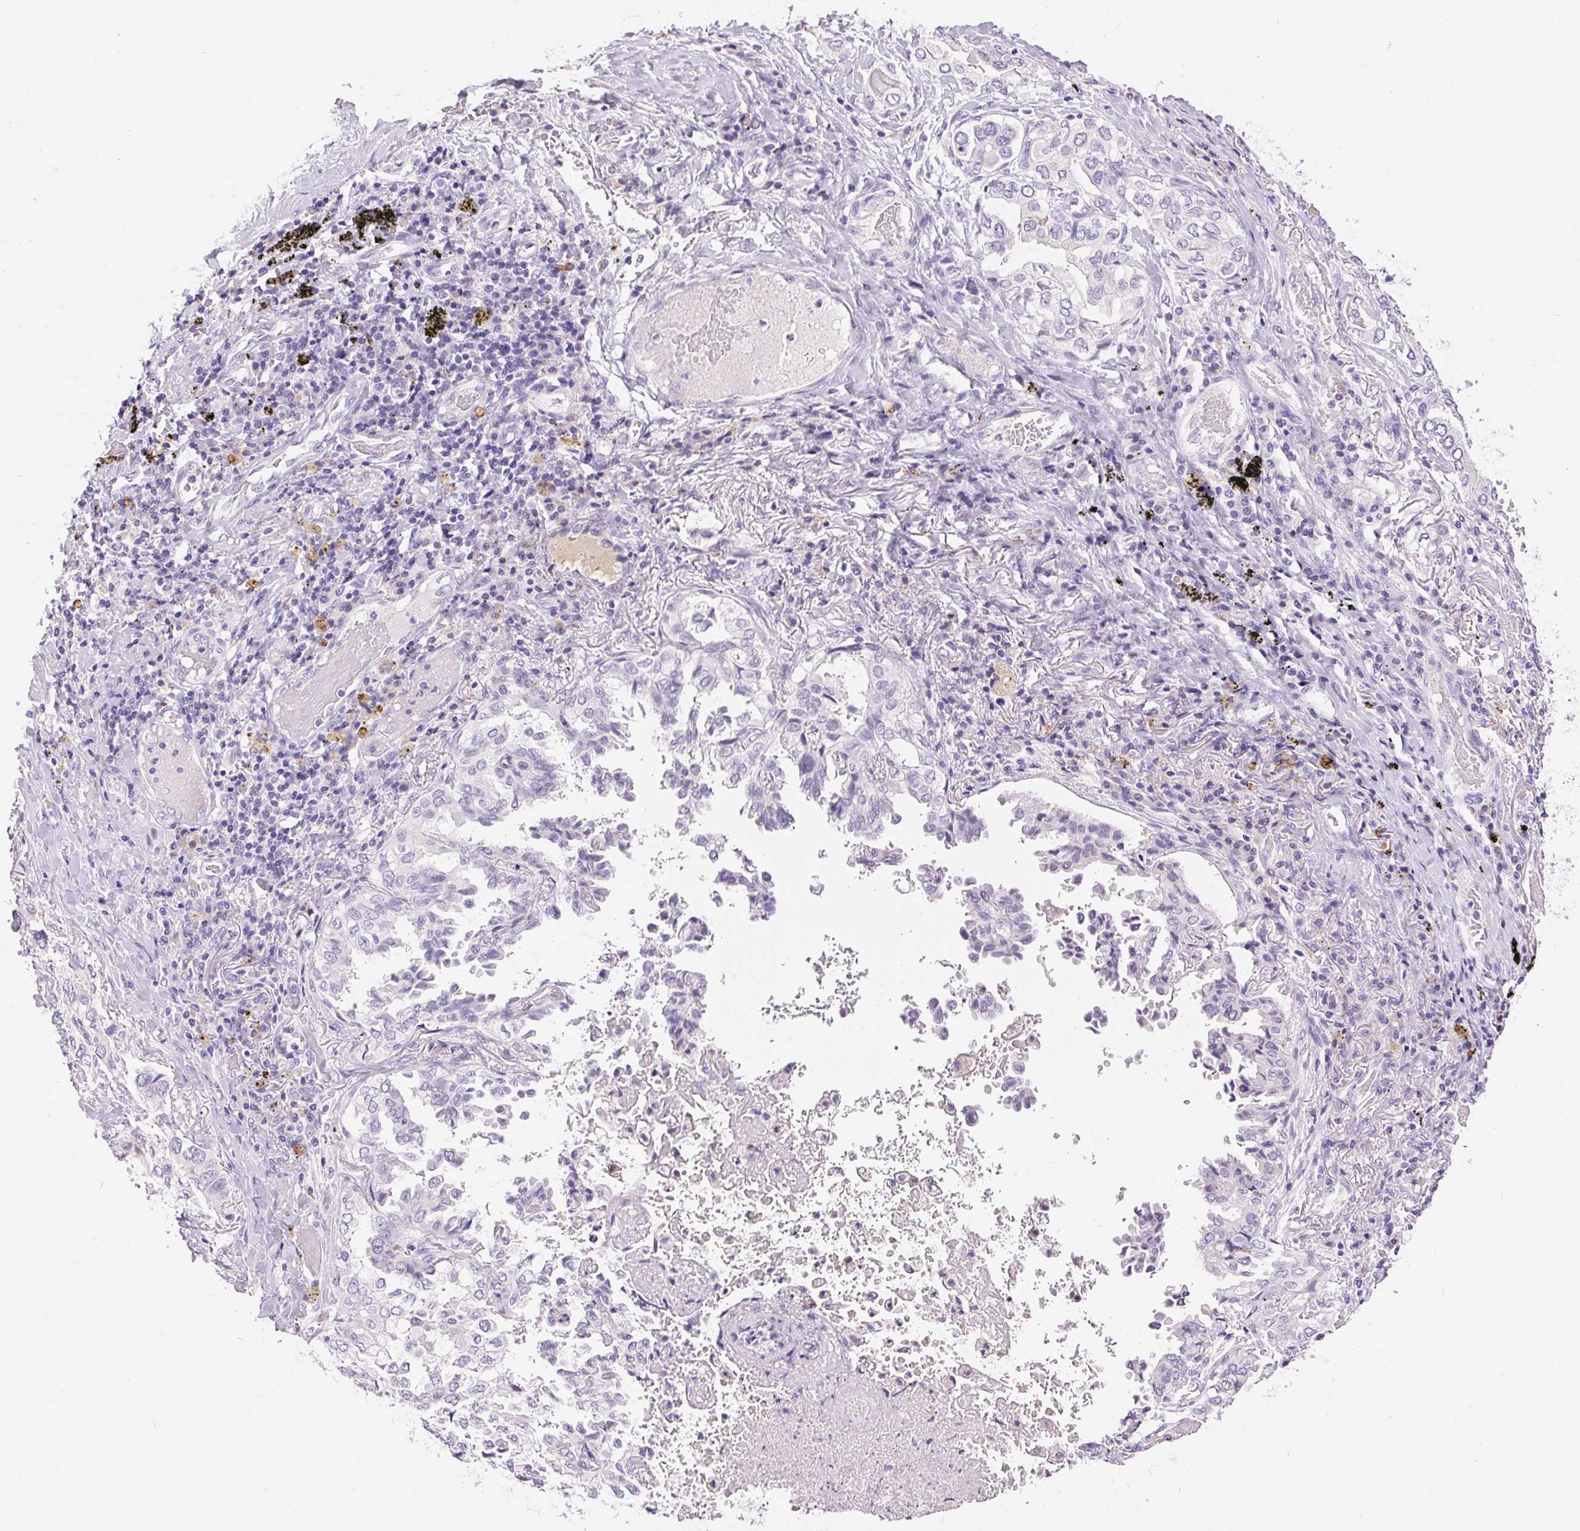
{"staining": {"intensity": "negative", "quantity": "none", "location": "none"}, "tissue": "lung cancer", "cell_type": "Tumor cells", "image_type": "cancer", "snomed": [{"axis": "morphology", "description": "Aneuploidy"}, {"axis": "morphology", "description": "Adenocarcinoma, NOS"}, {"axis": "morphology", "description": "Adenocarcinoma, metastatic, NOS"}, {"axis": "topography", "description": "Lymph node"}, {"axis": "topography", "description": "Lung"}], "caption": "High magnification brightfield microscopy of lung metastatic adenocarcinoma stained with DAB (3,3'-diaminobenzidine) (brown) and counterstained with hematoxylin (blue): tumor cells show no significant staining.", "gene": "PNLIPRP3", "patient": {"sex": "female", "age": 48}}